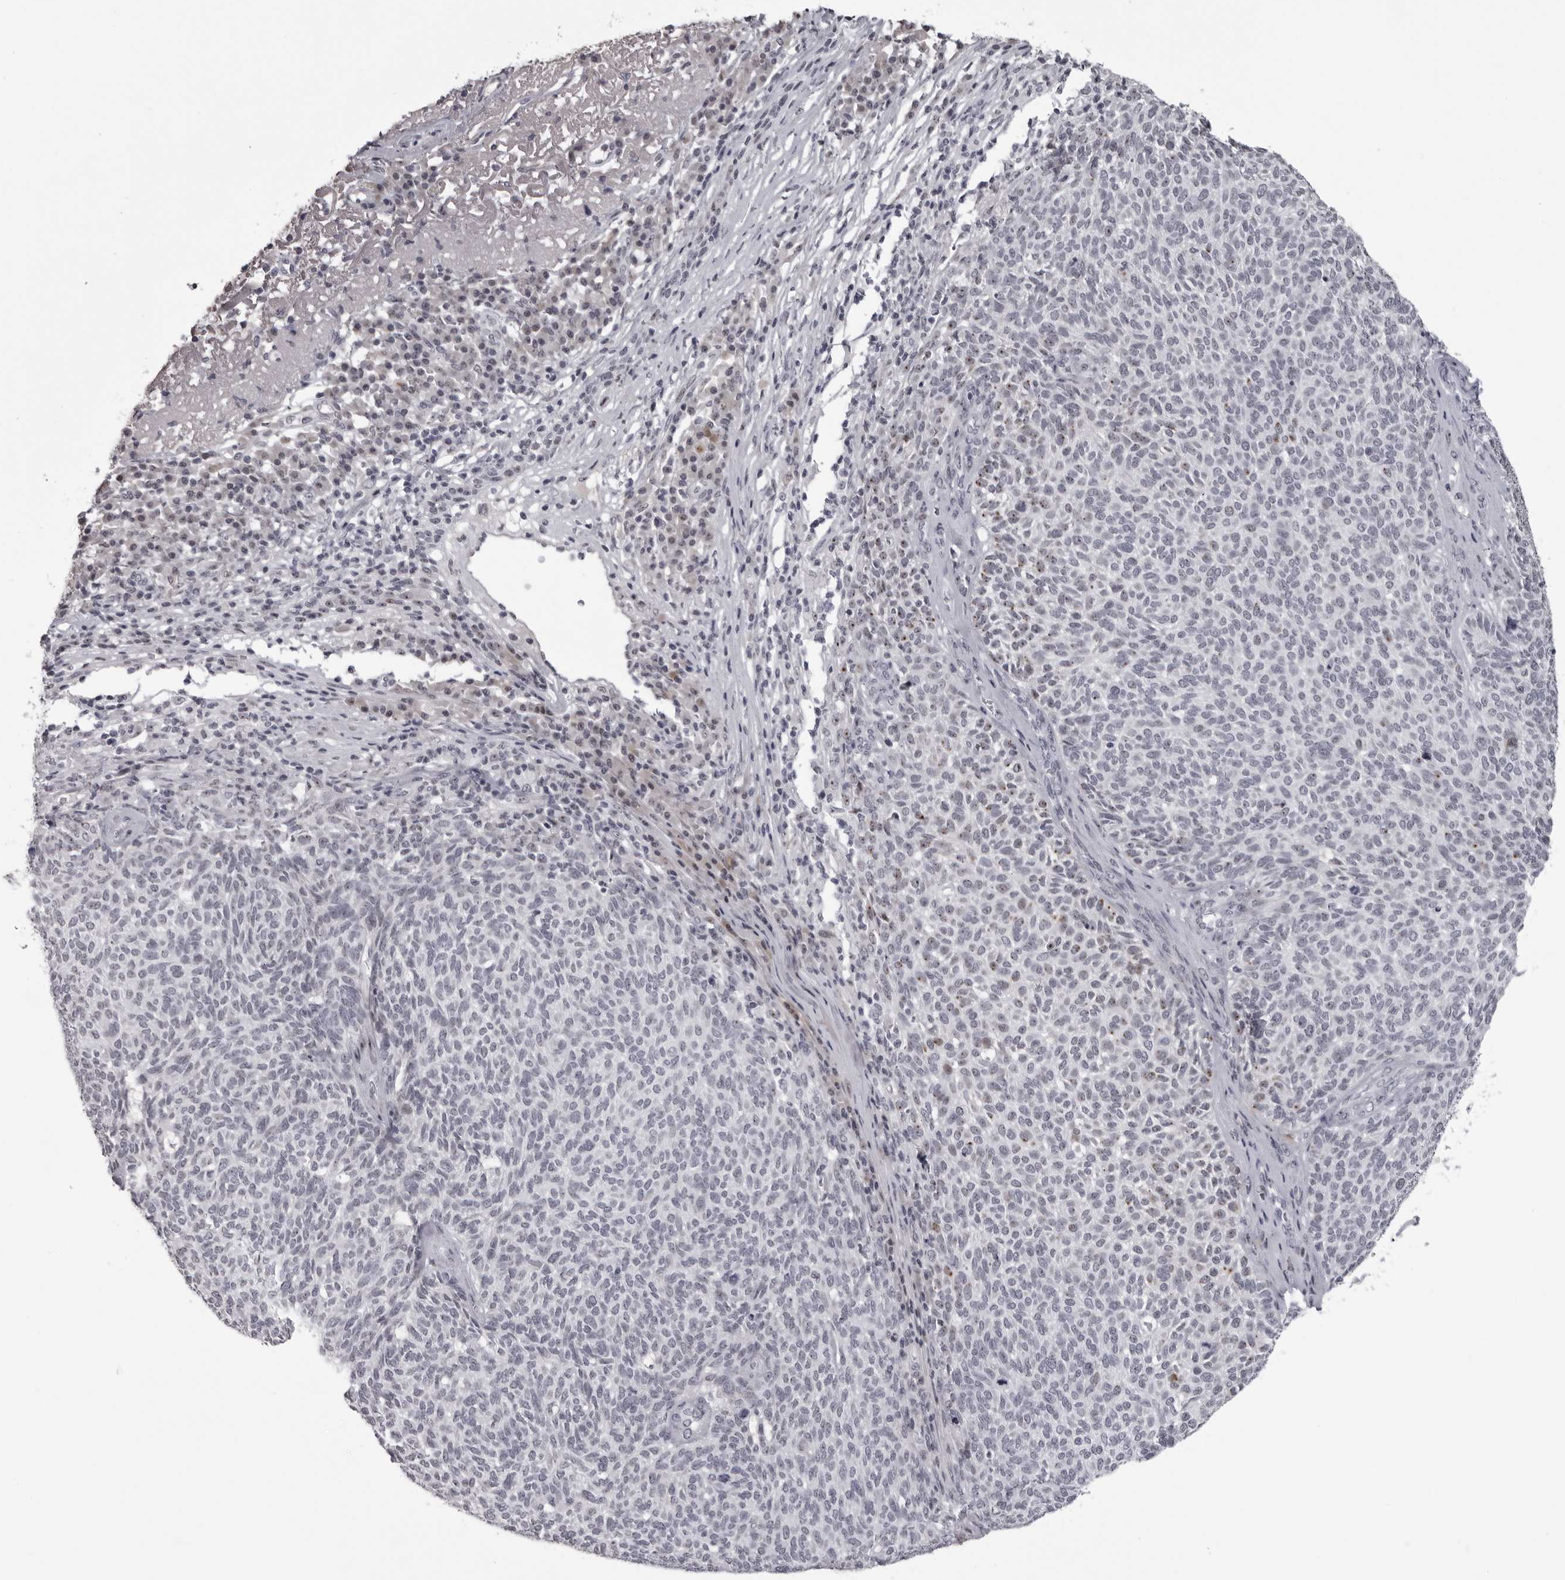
{"staining": {"intensity": "weak", "quantity": "<25%", "location": "nuclear"}, "tissue": "skin cancer", "cell_type": "Tumor cells", "image_type": "cancer", "snomed": [{"axis": "morphology", "description": "Squamous cell carcinoma, NOS"}, {"axis": "topography", "description": "Skin"}], "caption": "The photomicrograph shows no significant positivity in tumor cells of squamous cell carcinoma (skin). (DAB (3,3'-diaminobenzidine) immunohistochemistry (IHC), high magnification).", "gene": "HELZ", "patient": {"sex": "female", "age": 90}}